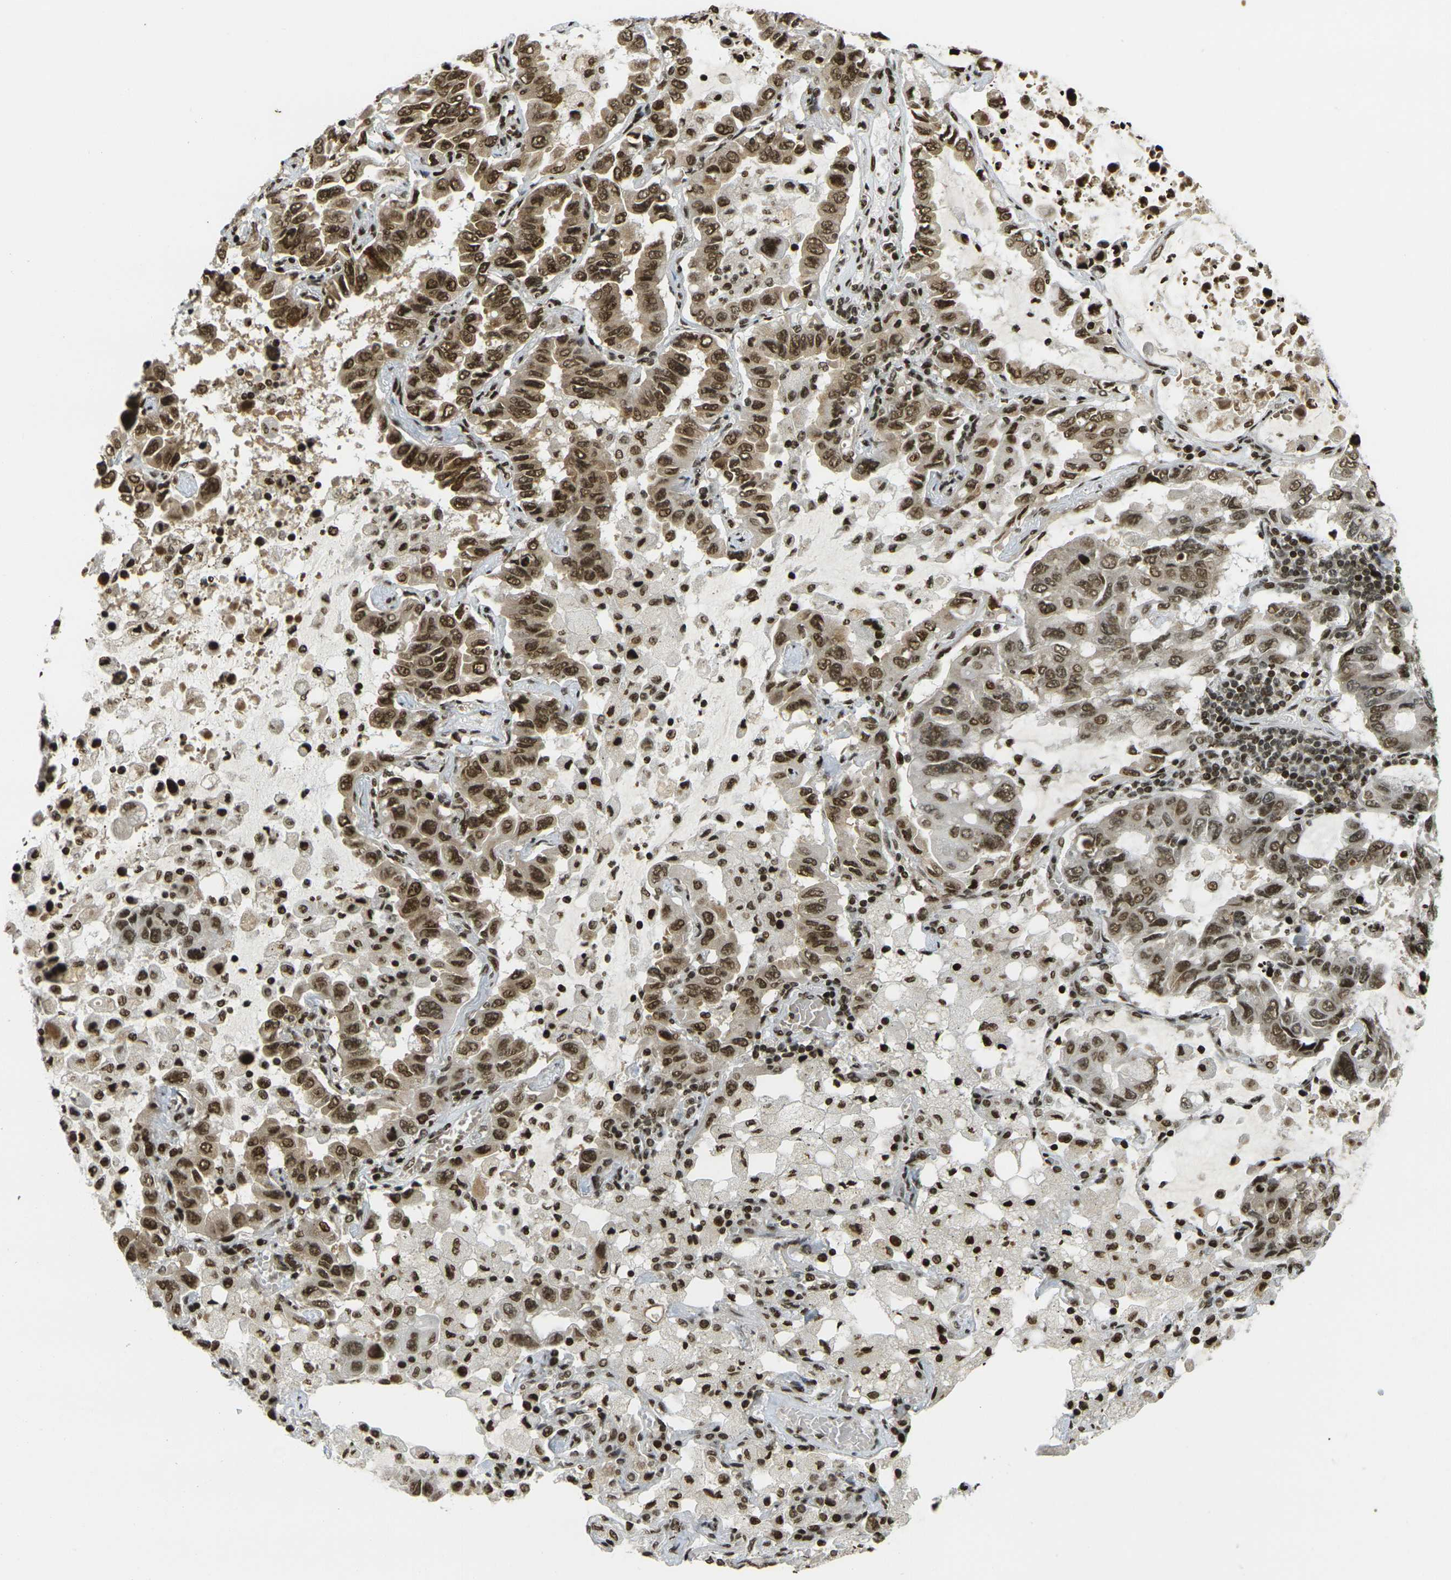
{"staining": {"intensity": "moderate", "quantity": ">75%", "location": "cytoplasmic/membranous,nuclear"}, "tissue": "lung cancer", "cell_type": "Tumor cells", "image_type": "cancer", "snomed": [{"axis": "morphology", "description": "Adenocarcinoma, NOS"}, {"axis": "topography", "description": "Lung"}], "caption": "An immunohistochemistry (IHC) photomicrograph of tumor tissue is shown. Protein staining in brown highlights moderate cytoplasmic/membranous and nuclear positivity in adenocarcinoma (lung) within tumor cells.", "gene": "RUVBL2", "patient": {"sex": "male", "age": 64}}